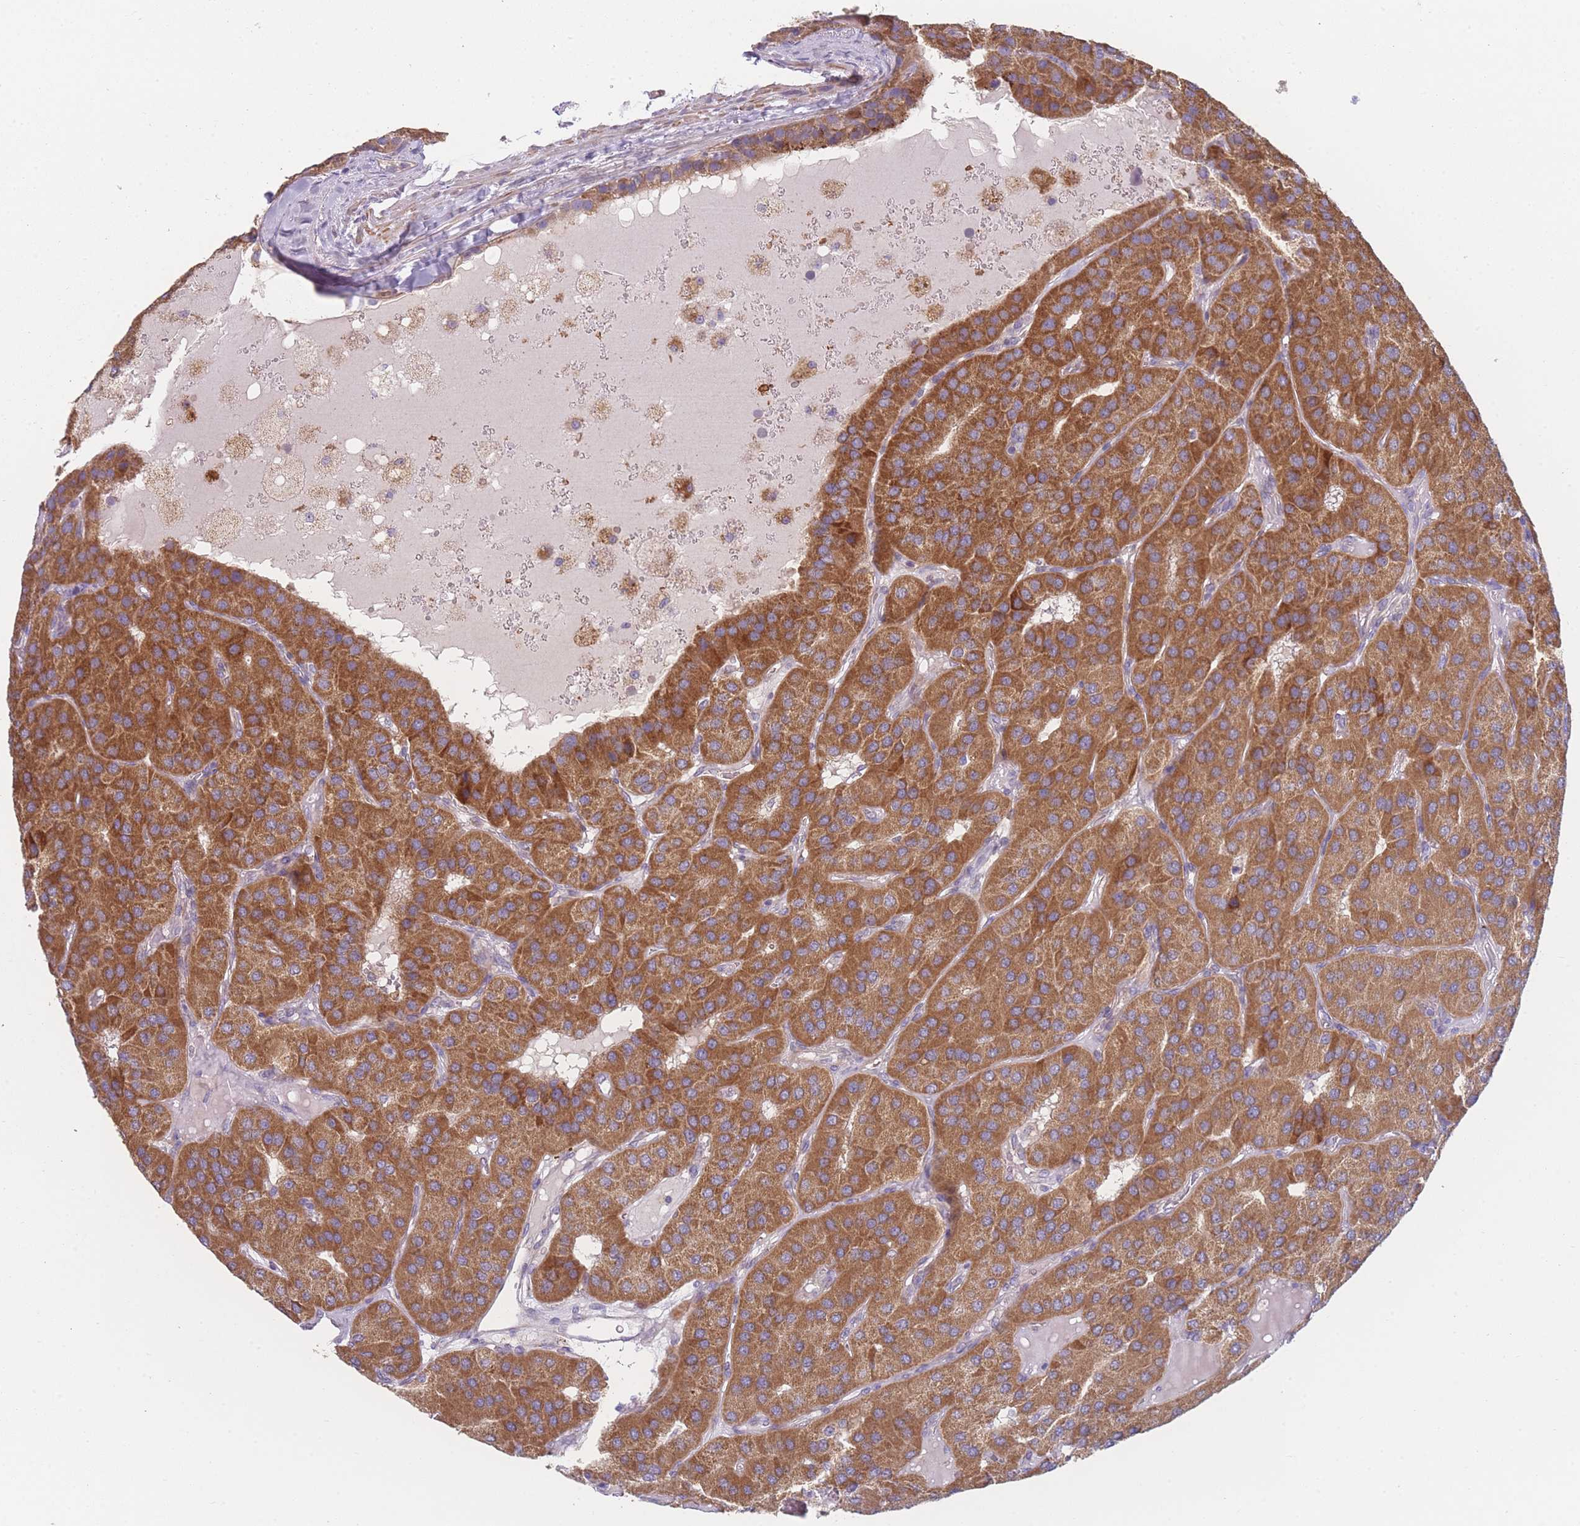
{"staining": {"intensity": "strong", "quantity": ">75%", "location": "cytoplasmic/membranous"}, "tissue": "parathyroid gland", "cell_type": "Glandular cells", "image_type": "normal", "snomed": [{"axis": "morphology", "description": "Normal tissue, NOS"}, {"axis": "morphology", "description": "Adenoma, NOS"}, {"axis": "topography", "description": "Parathyroid gland"}], "caption": "High-power microscopy captured an IHC micrograph of benign parathyroid gland, revealing strong cytoplasmic/membranous staining in approximately >75% of glandular cells.", "gene": "SMPD4", "patient": {"sex": "female", "age": 86}}